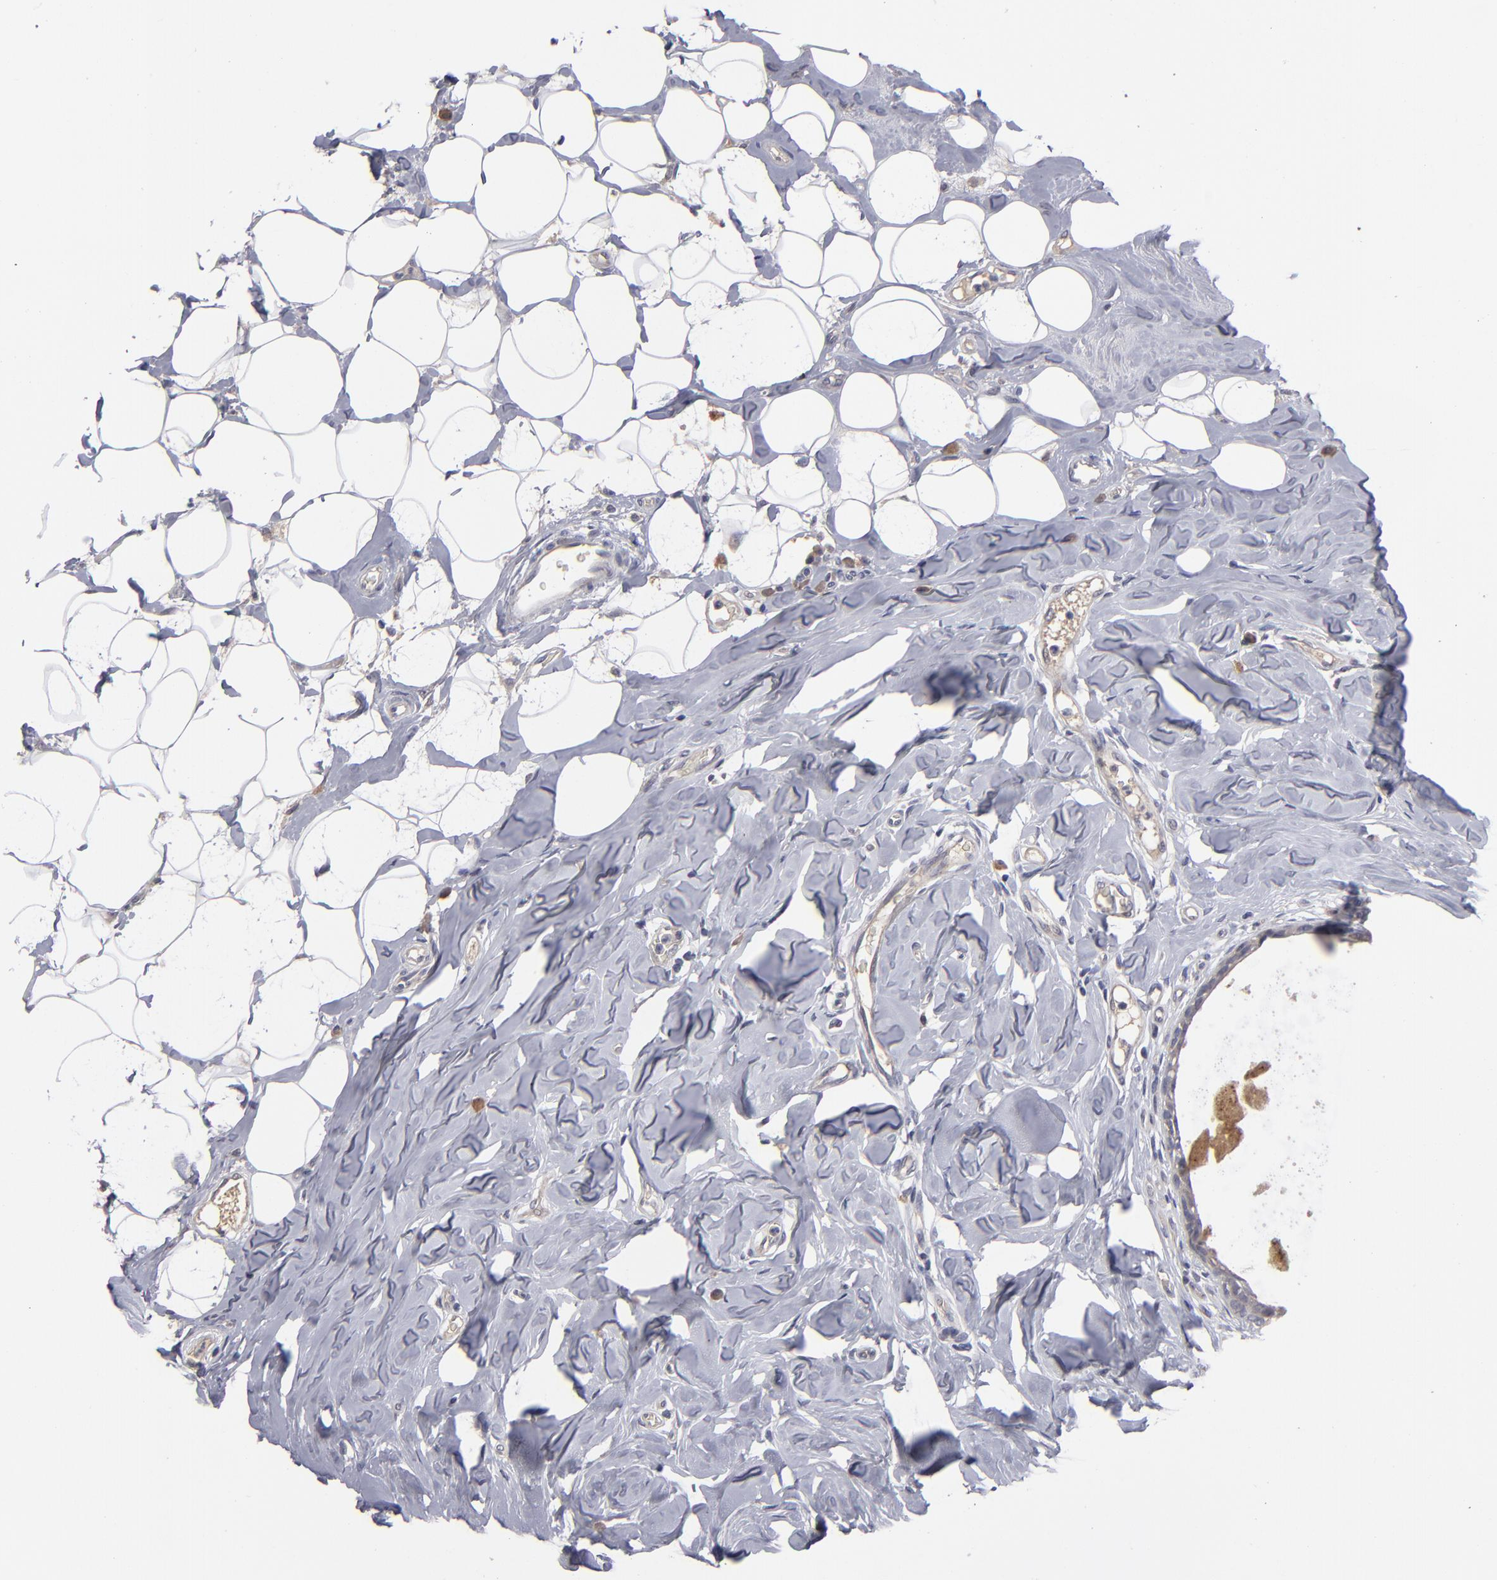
{"staining": {"intensity": "weak", "quantity": "<25%", "location": "cytoplasmic/membranous"}, "tissue": "breast cancer", "cell_type": "Tumor cells", "image_type": "cancer", "snomed": [{"axis": "morphology", "description": "Duct carcinoma"}, {"axis": "topography", "description": "Breast"}], "caption": "Breast invasive ductal carcinoma was stained to show a protein in brown. There is no significant staining in tumor cells.", "gene": "GPM6B", "patient": {"sex": "female", "age": 40}}